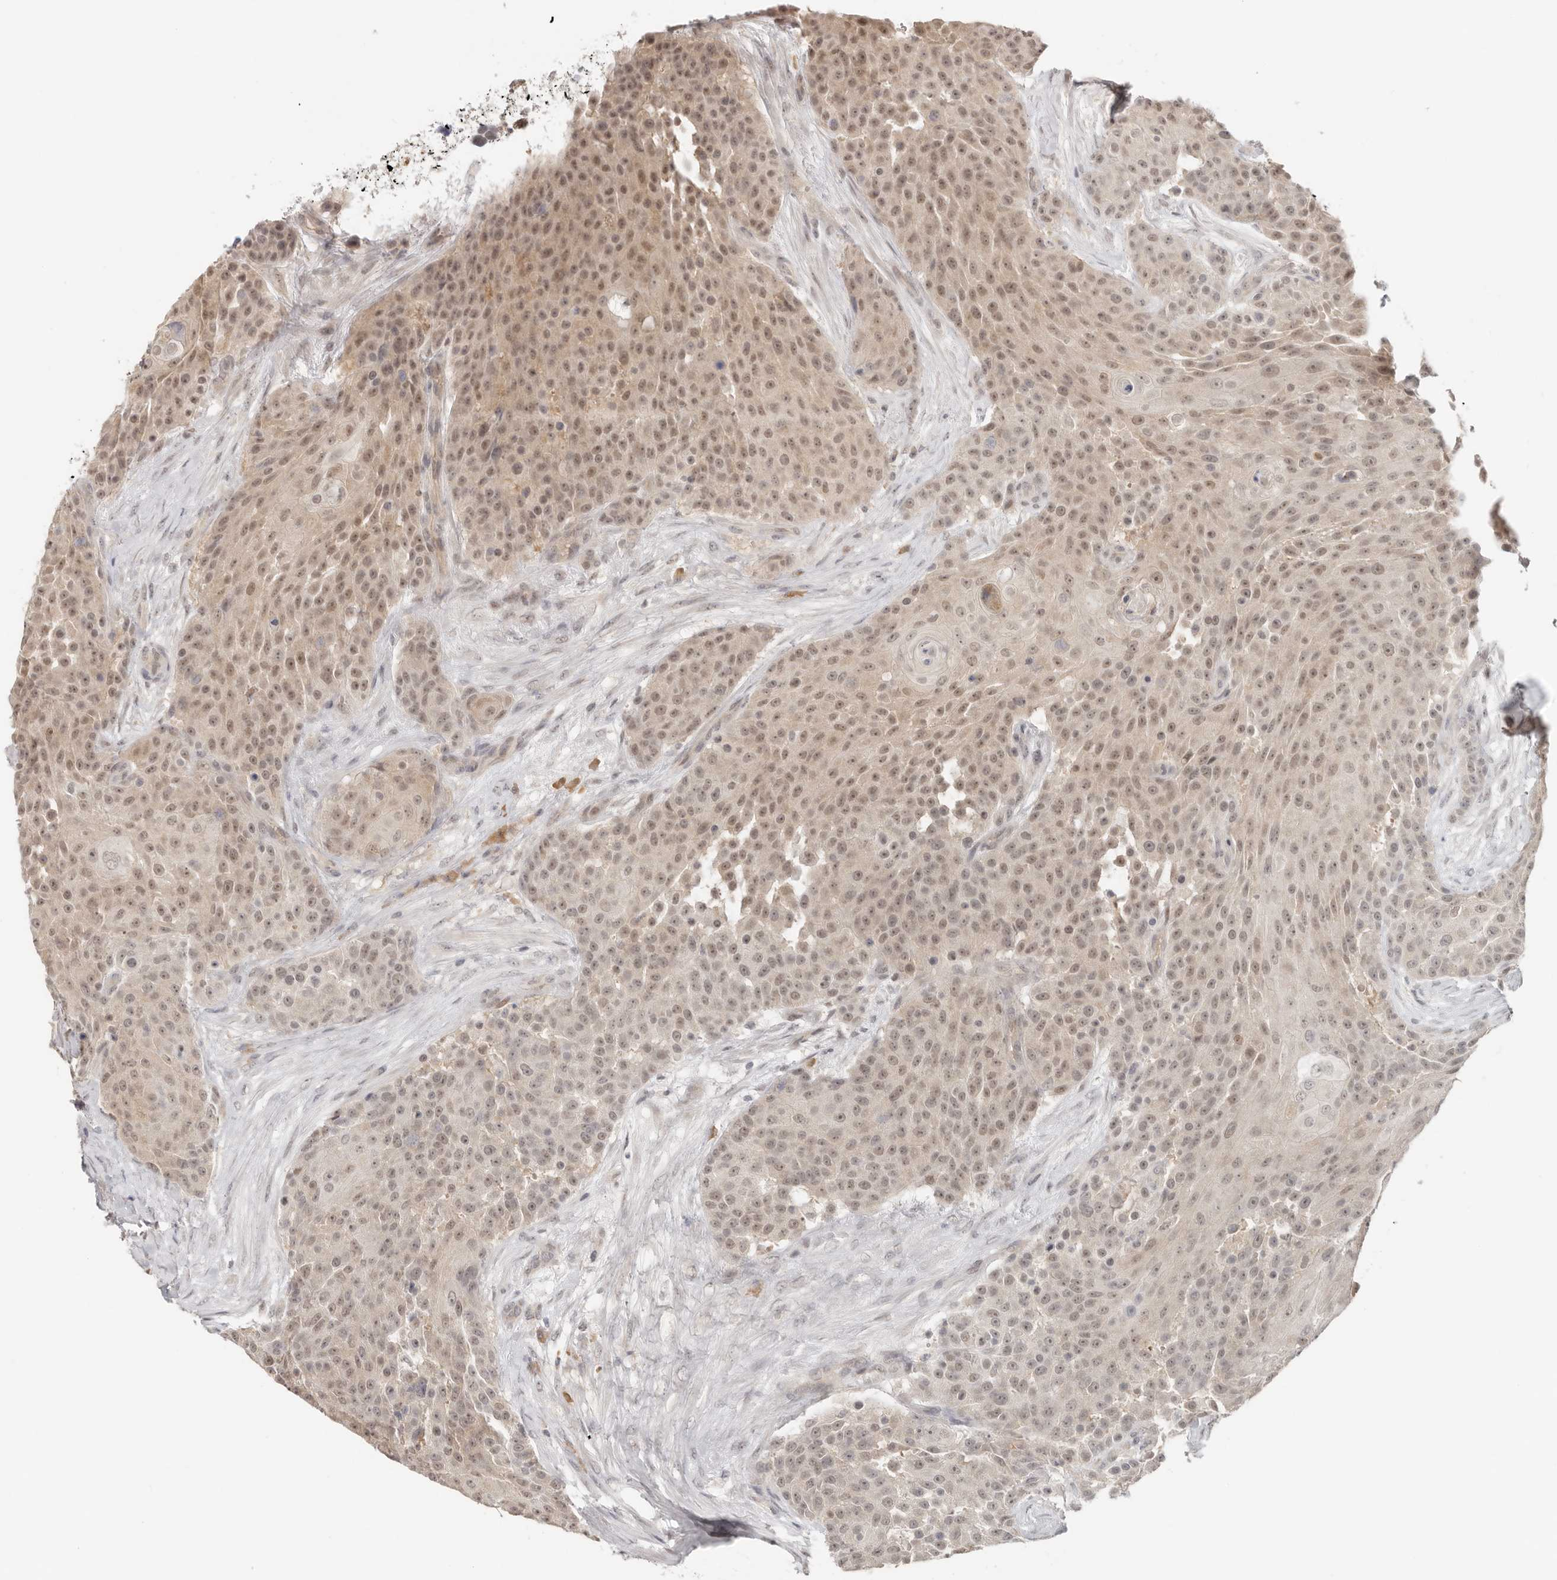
{"staining": {"intensity": "moderate", "quantity": ">75%", "location": "nuclear"}, "tissue": "urothelial cancer", "cell_type": "Tumor cells", "image_type": "cancer", "snomed": [{"axis": "morphology", "description": "Urothelial carcinoma, High grade"}, {"axis": "topography", "description": "Urinary bladder"}], "caption": "Protein analysis of urothelial cancer tissue reveals moderate nuclear positivity in approximately >75% of tumor cells.", "gene": "LARP7", "patient": {"sex": "female", "age": 63}}